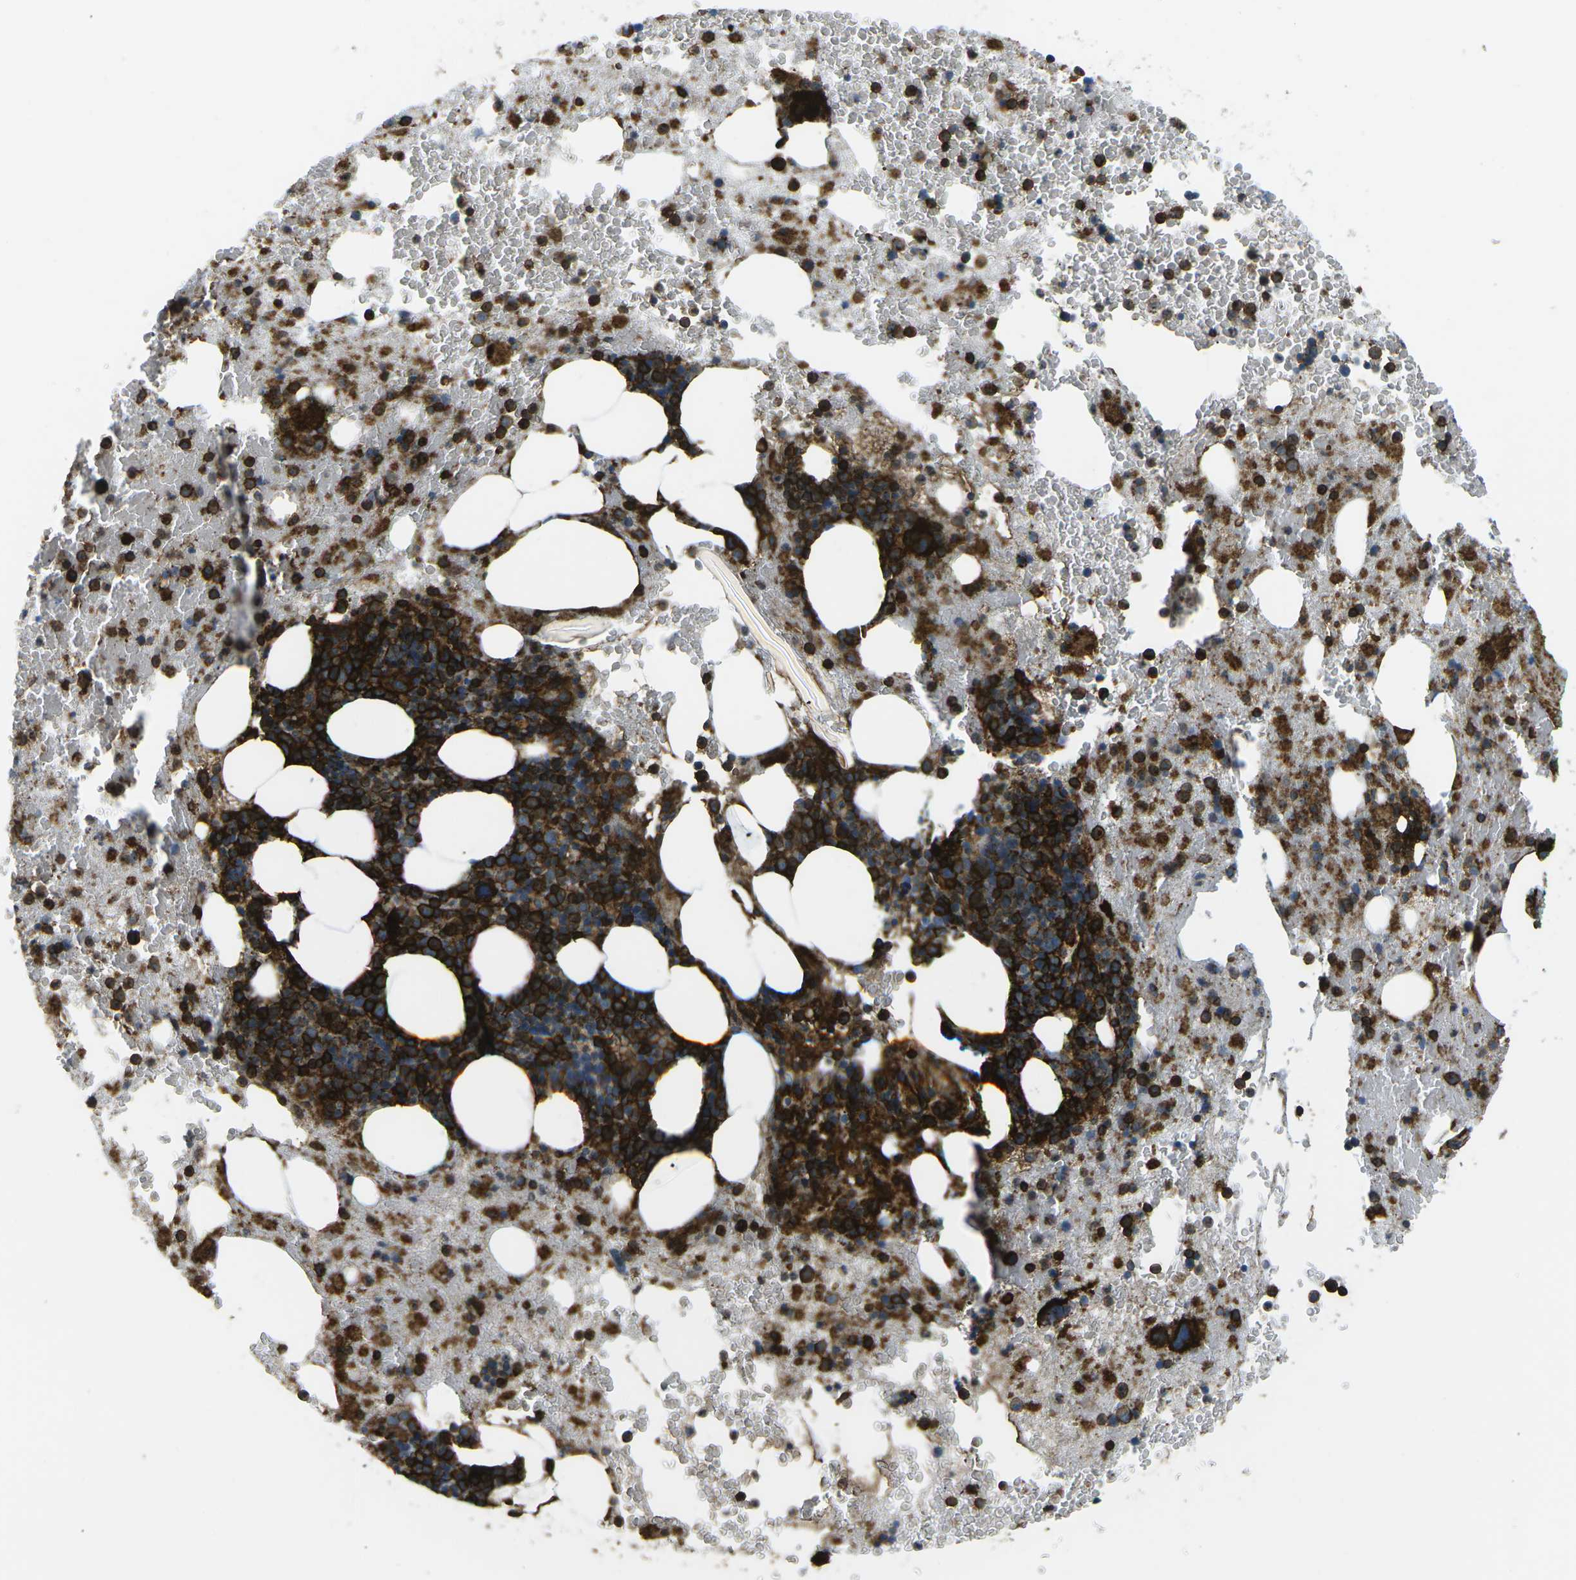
{"staining": {"intensity": "strong", "quantity": ">75%", "location": "cytoplasmic/membranous"}, "tissue": "bone marrow", "cell_type": "Hematopoietic cells", "image_type": "normal", "snomed": [{"axis": "morphology", "description": "Normal tissue, NOS"}, {"axis": "morphology", "description": "Inflammation, NOS"}, {"axis": "topography", "description": "Bone marrow"}], "caption": "Bone marrow stained with IHC displays strong cytoplasmic/membranous expression in about >75% of hematopoietic cells. The protein of interest is shown in brown color, while the nuclei are stained blue.", "gene": "HLA", "patient": {"sex": "male", "age": 63}}